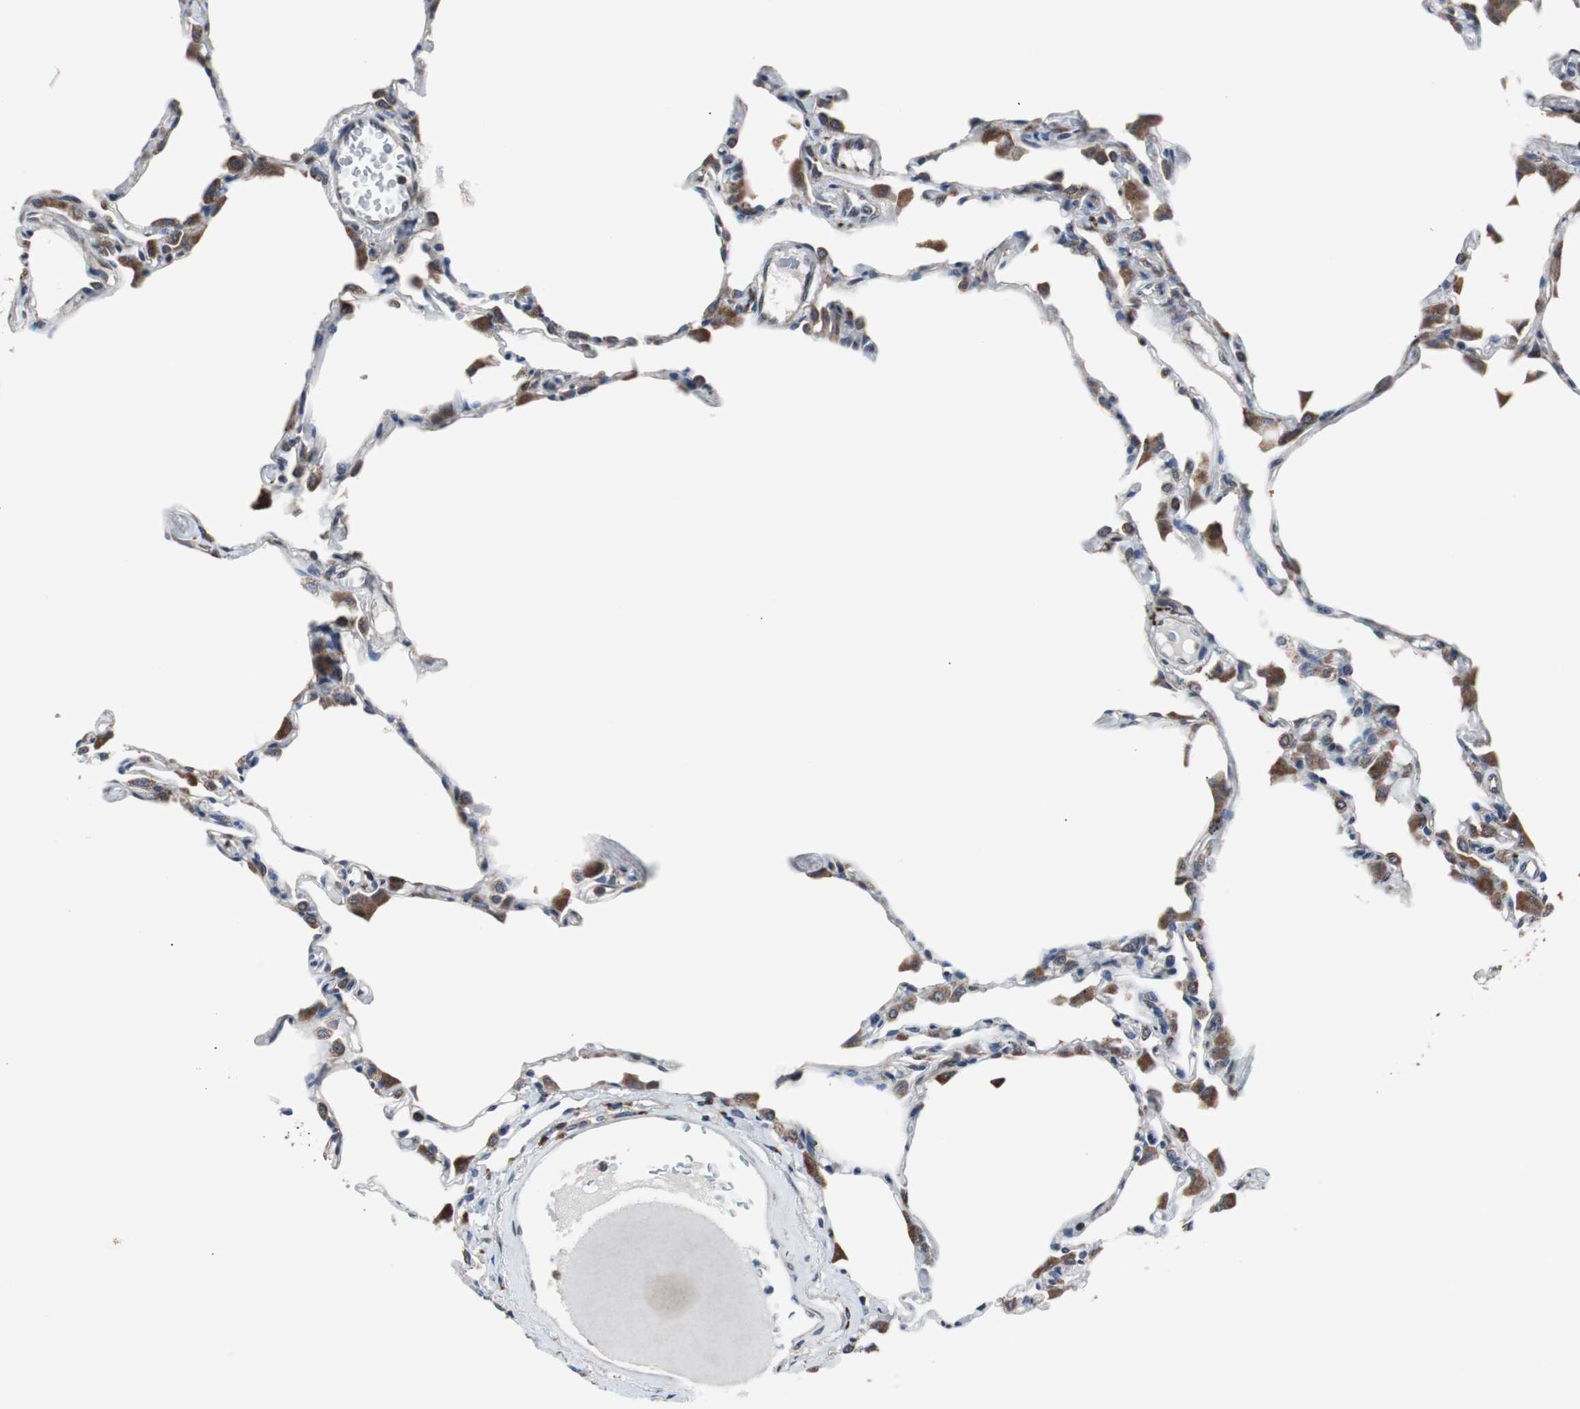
{"staining": {"intensity": "strong", "quantity": "25%-75%", "location": "cytoplasmic/membranous,nuclear"}, "tissue": "lung", "cell_type": "Alveolar cells", "image_type": "normal", "snomed": [{"axis": "morphology", "description": "Normal tissue, NOS"}, {"axis": "topography", "description": "Lung"}], "caption": "Immunohistochemistry staining of normal lung, which reveals high levels of strong cytoplasmic/membranous,nuclear staining in about 25%-75% of alveolar cells indicating strong cytoplasmic/membranous,nuclear protein staining. The staining was performed using DAB (3,3'-diaminobenzidine) (brown) for protein detection and nuclei were counterstained in hematoxylin (blue).", "gene": "USP10", "patient": {"sex": "female", "age": 49}}